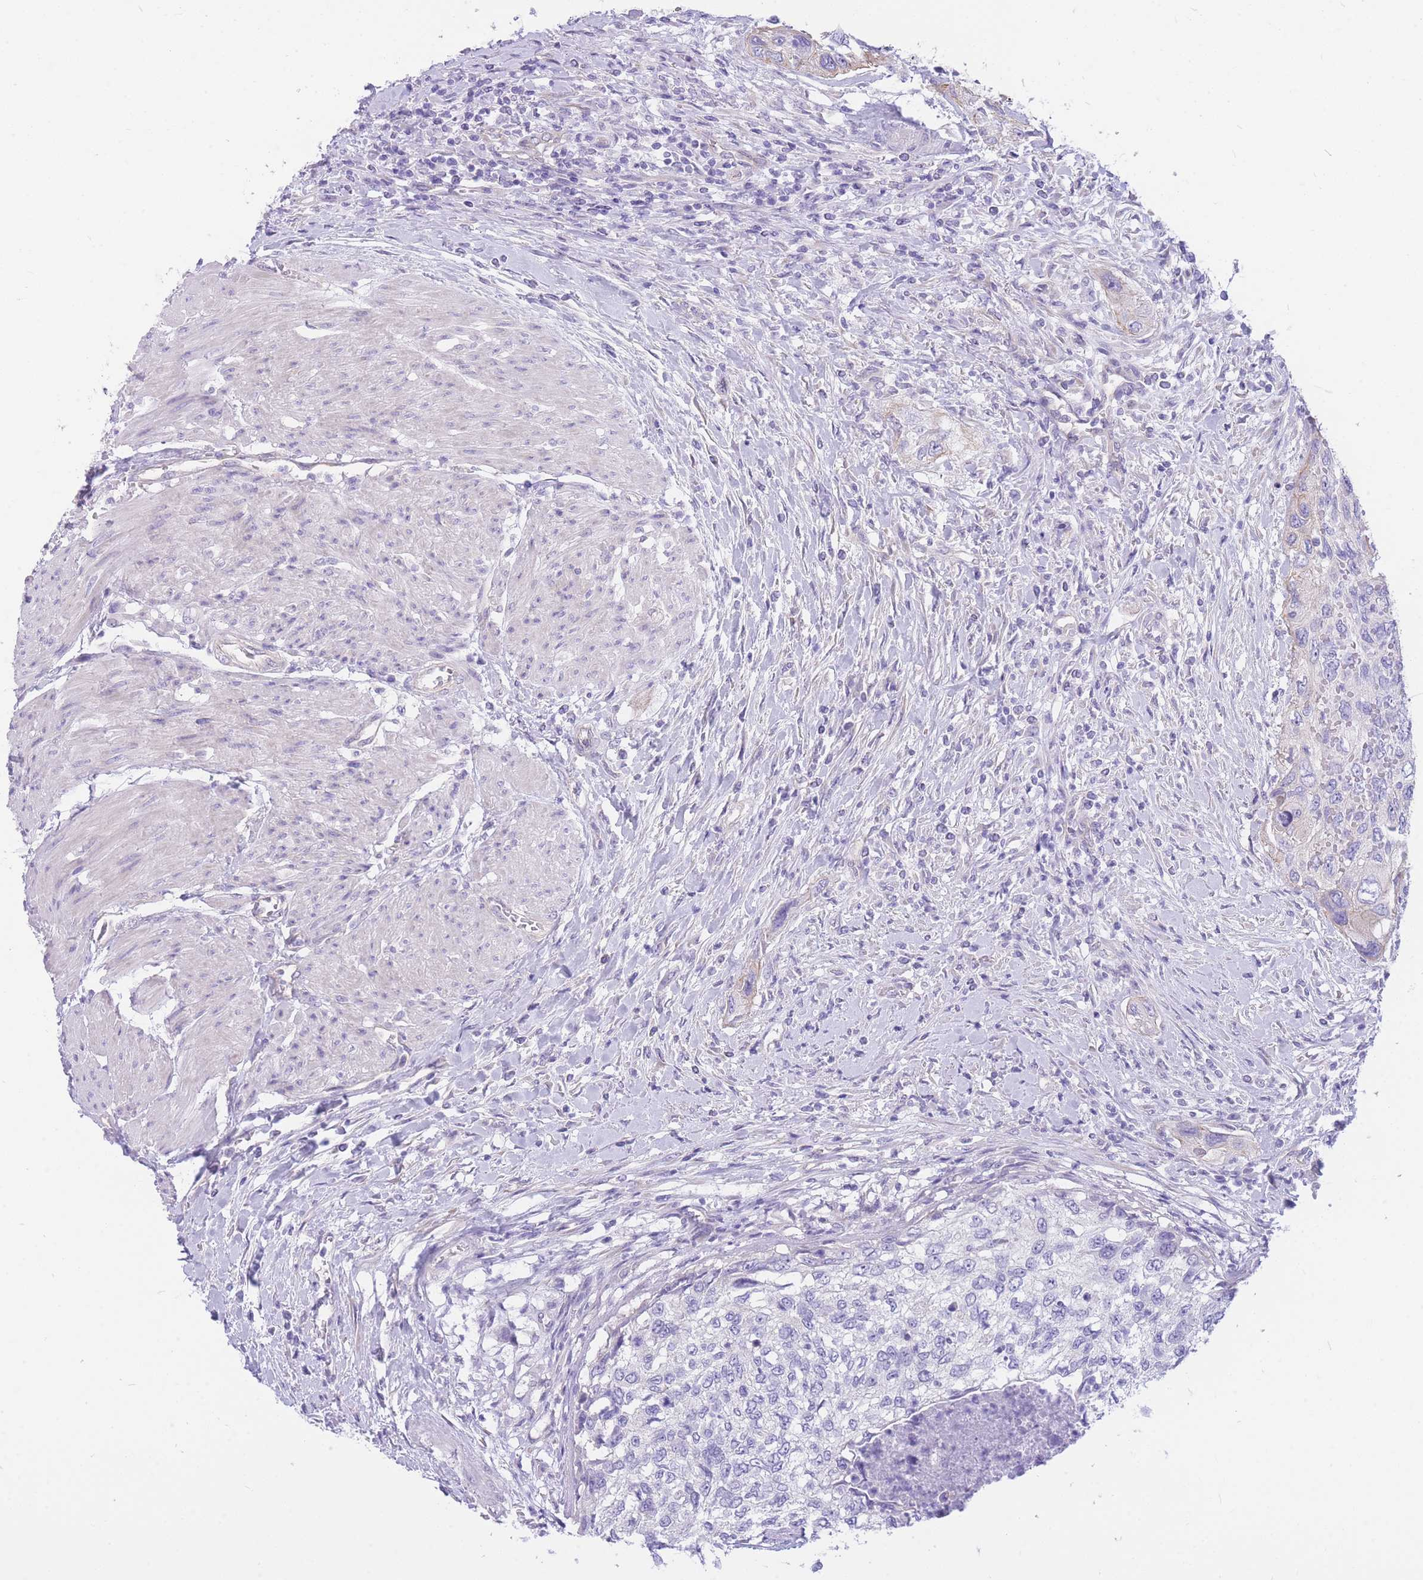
{"staining": {"intensity": "negative", "quantity": "none", "location": "none"}, "tissue": "urothelial cancer", "cell_type": "Tumor cells", "image_type": "cancer", "snomed": [{"axis": "morphology", "description": "Urothelial carcinoma, High grade"}, {"axis": "topography", "description": "Urinary bladder"}], "caption": "Protein analysis of high-grade urothelial carcinoma exhibits no significant staining in tumor cells.", "gene": "ZNF311", "patient": {"sex": "female", "age": 60}}